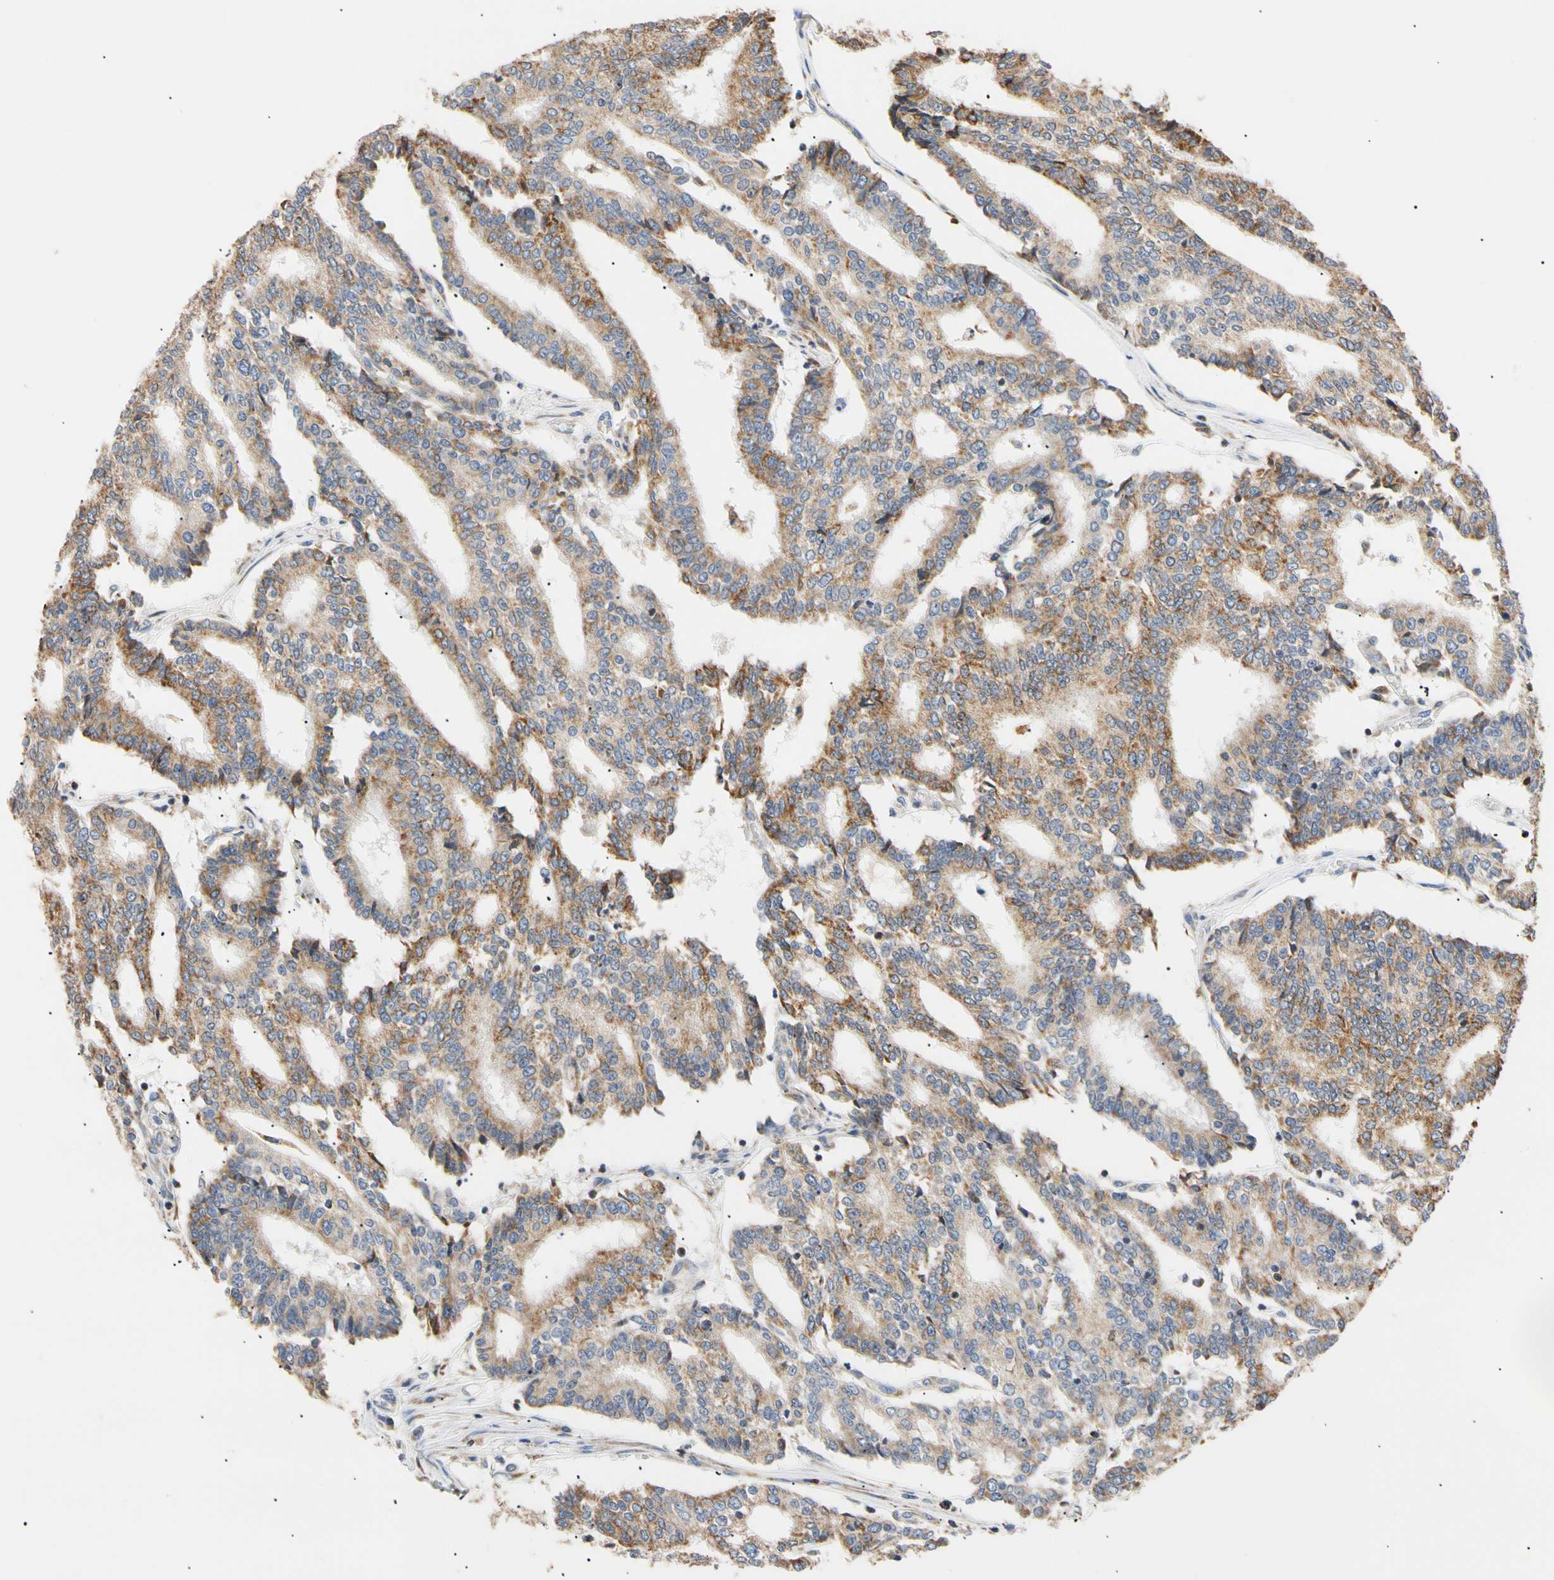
{"staining": {"intensity": "moderate", "quantity": "25%-75%", "location": "cytoplasmic/membranous"}, "tissue": "prostate cancer", "cell_type": "Tumor cells", "image_type": "cancer", "snomed": [{"axis": "morphology", "description": "Adenocarcinoma, High grade"}, {"axis": "topography", "description": "Prostate"}], "caption": "Protein expression analysis of prostate high-grade adenocarcinoma reveals moderate cytoplasmic/membranous expression in approximately 25%-75% of tumor cells.", "gene": "PLGRKT", "patient": {"sex": "male", "age": 55}}